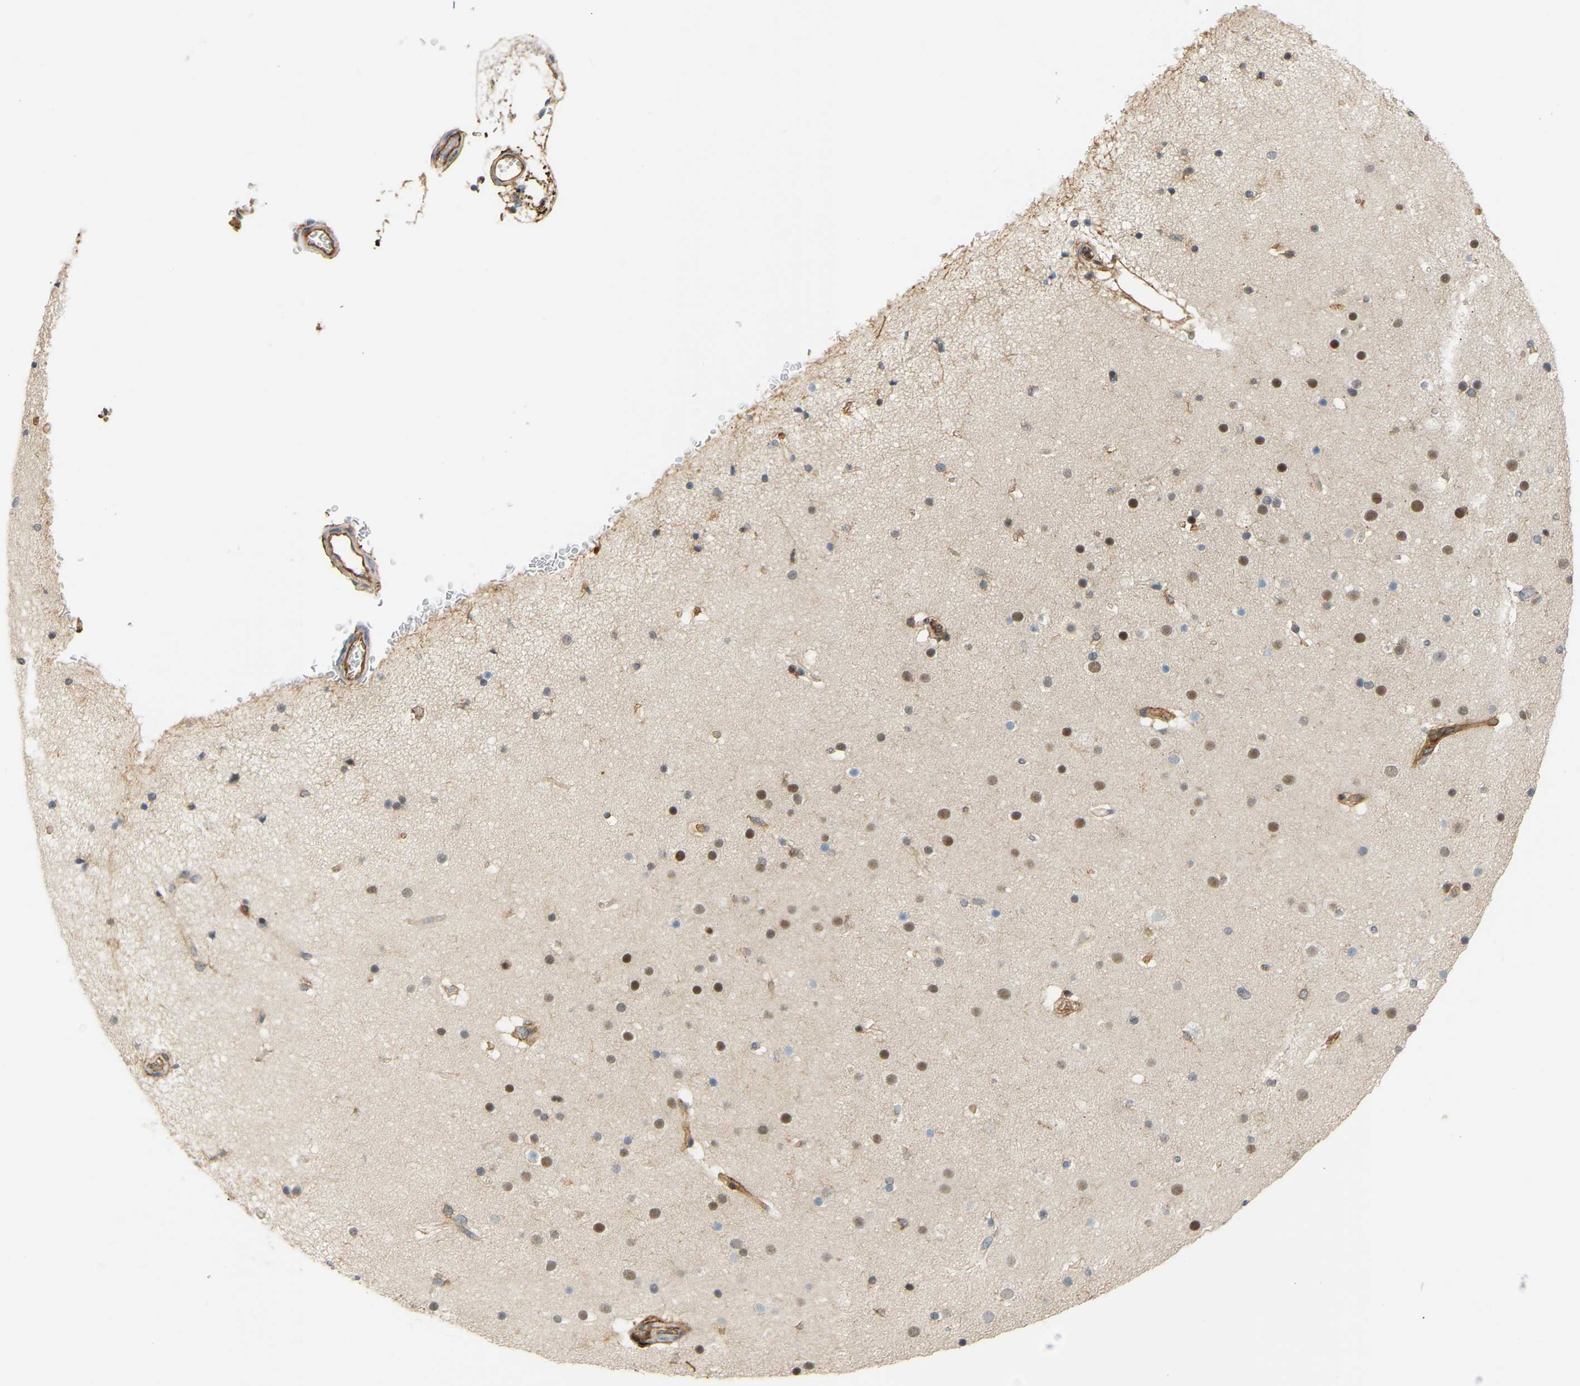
{"staining": {"intensity": "moderate", "quantity": ">75%", "location": "cytoplasmic/membranous"}, "tissue": "cerebral cortex", "cell_type": "Endothelial cells", "image_type": "normal", "snomed": [{"axis": "morphology", "description": "Normal tissue, NOS"}, {"axis": "topography", "description": "Cerebral cortex"}], "caption": "IHC (DAB (3,3'-diaminobenzidine)) staining of benign human cerebral cortex demonstrates moderate cytoplasmic/membranous protein expression in about >75% of endothelial cells. The staining was performed using DAB (3,3'-diaminobenzidine), with brown indicating positive protein expression. Nuclei are stained blue with hematoxylin.", "gene": "PLCG2", "patient": {"sex": "male", "age": 57}}